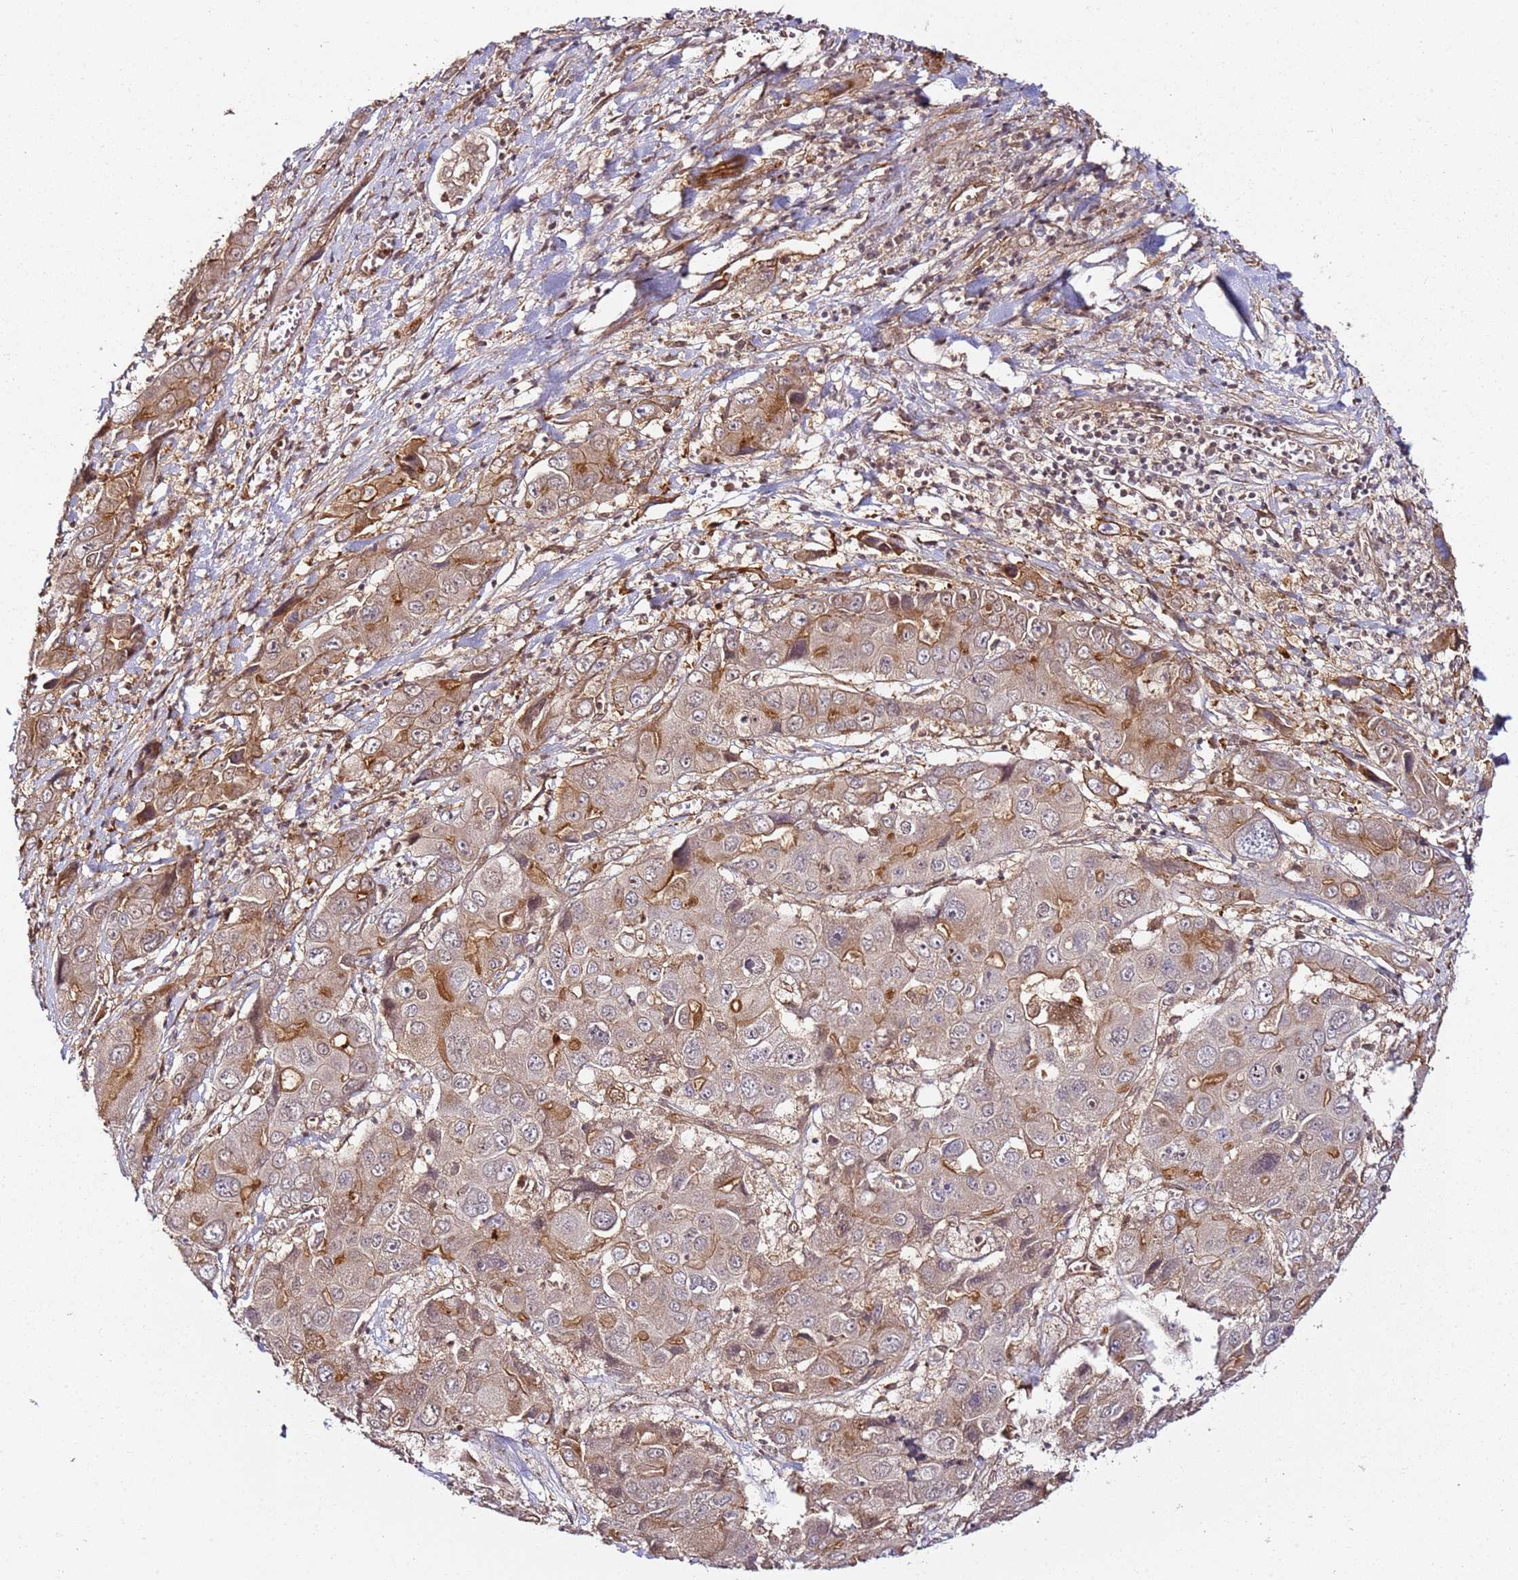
{"staining": {"intensity": "moderate", "quantity": ">75%", "location": "cytoplasmic/membranous"}, "tissue": "liver cancer", "cell_type": "Tumor cells", "image_type": "cancer", "snomed": [{"axis": "morphology", "description": "Cholangiocarcinoma"}, {"axis": "topography", "description": "Liver"}], "caption": "Liver cancer stained with DAB (3,3'-diaminobenzidine) immunohistochemistry (IHC) displays medium levels of moderate cytoplasmic/membranous positivity in approximately >75% of tumor cells.", "gene": "CCNYL1", "patient": {"sex": "male", "age": 67}}